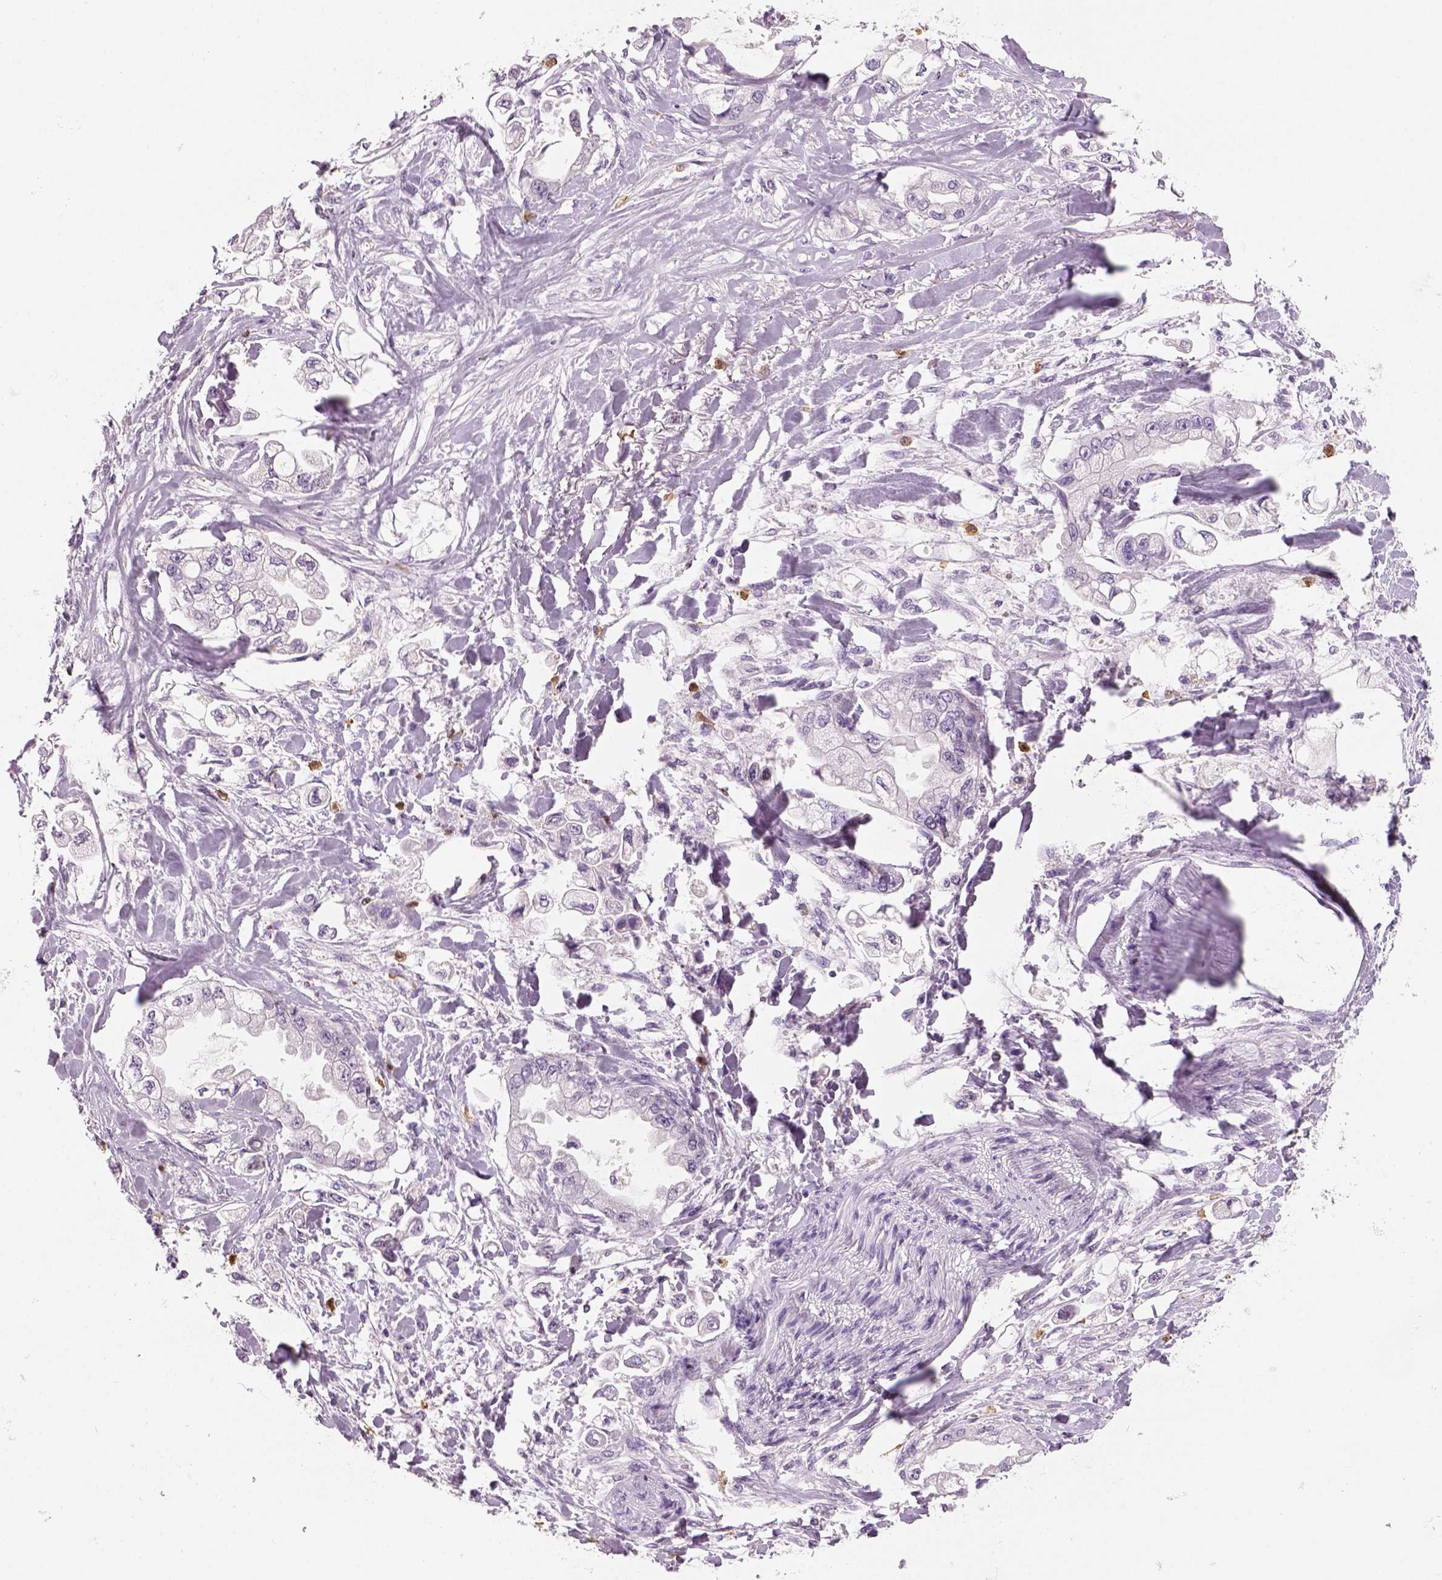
{"staining": {"intensity": "negative", "quantity": "none", "location": "none"}, "tissue": "stomach cancer", "cell_type": "Tumor cells", "image_type": "cancer", "snomed": [{"axis": "morphology", "description": "Adenocarcinoma, NOS"}, {"axis": "topography", "description": "Stomach"}], "caption": "Immunohistochemistry of human stomach cancer (adenocarcinoma) reveals no staining in tumor cells.", "gene": "NECAB2", "patient": {"sex": "male", "age": 62}}